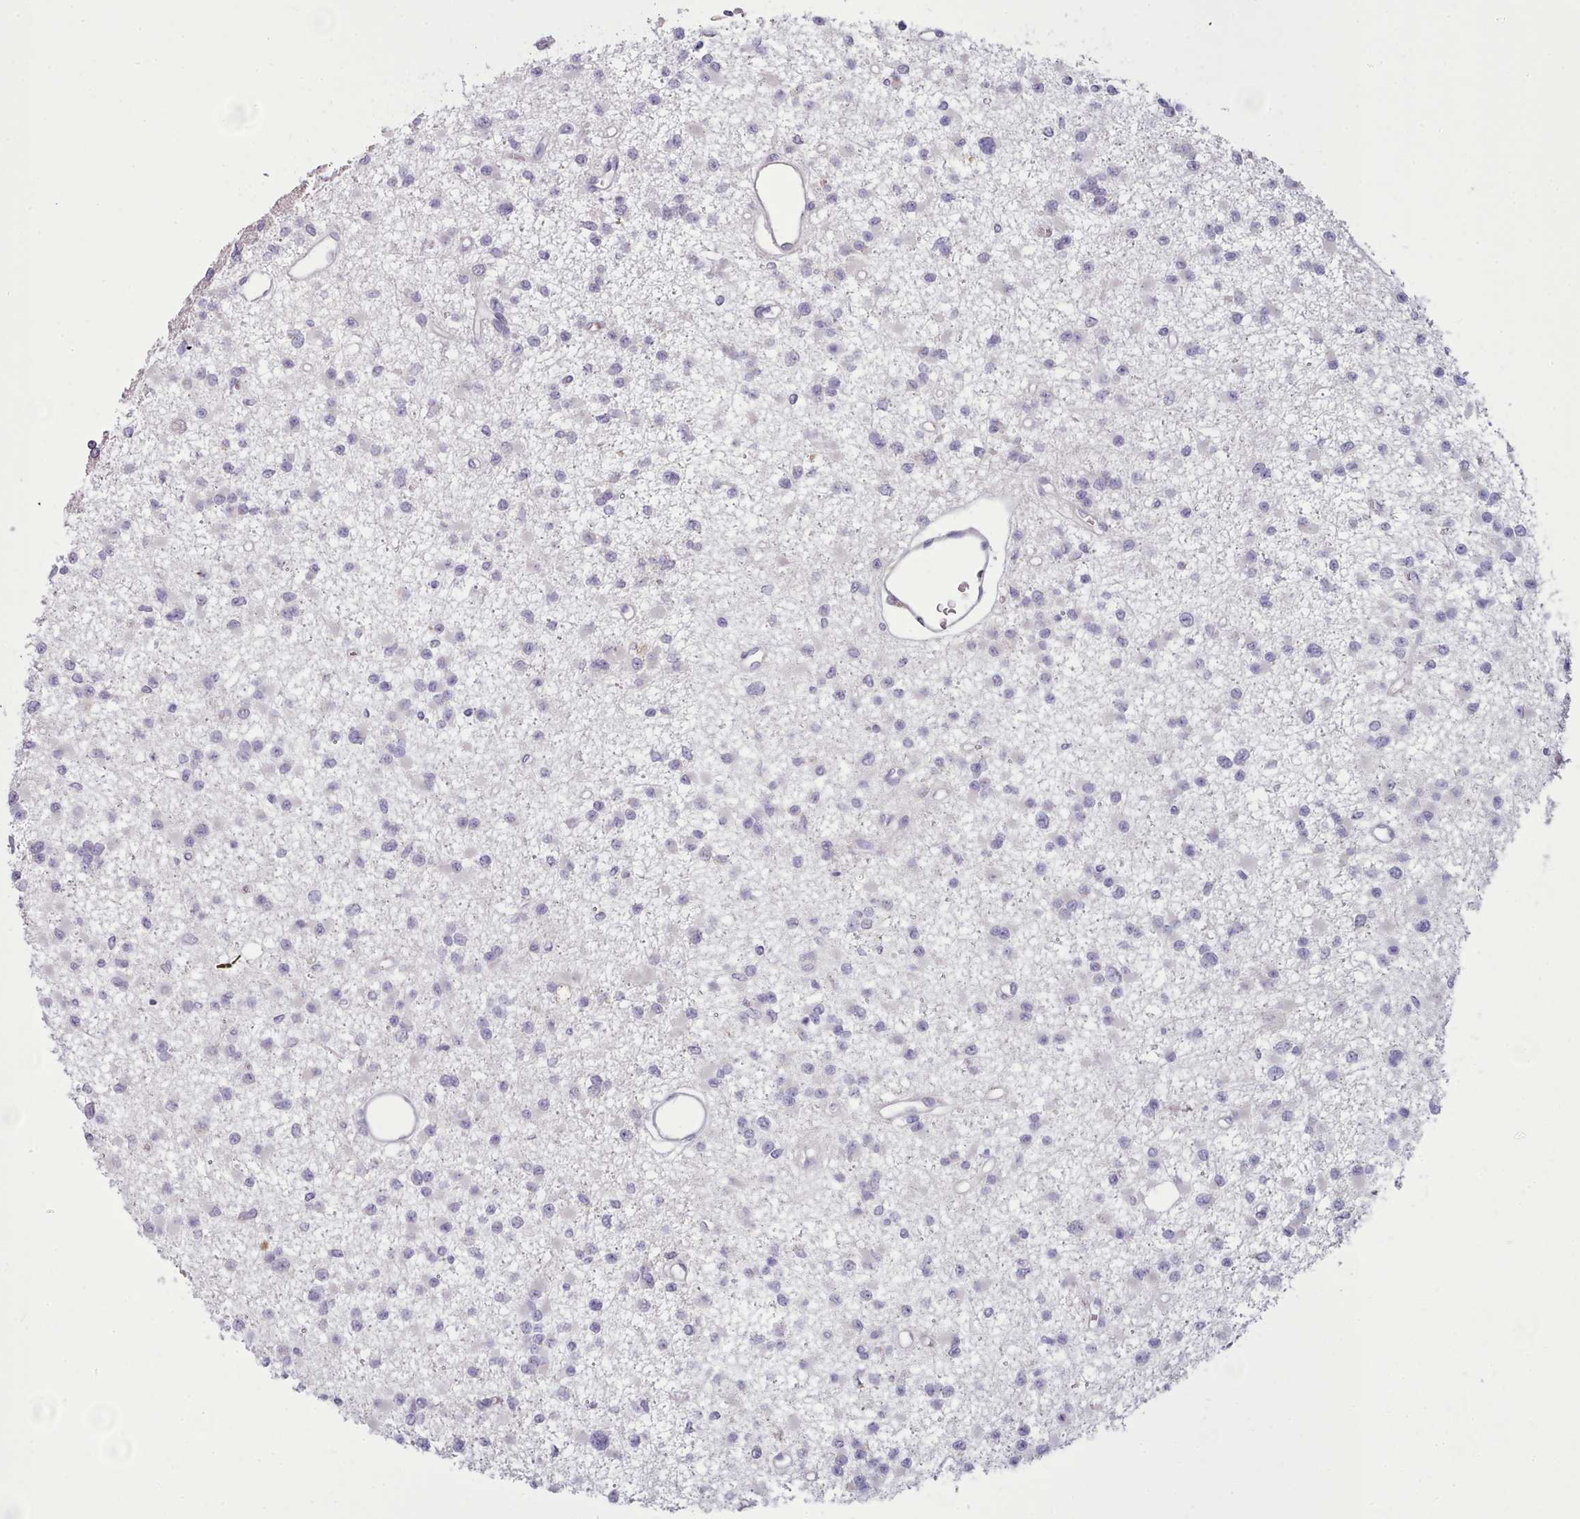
{"staining": {"intensity": "negative", "quantity": "none", "location": "none"}, "tissue": "glioma", "cell_type": "Tumor cells", "image_type": "cancer", "snomed": [{"axis": "morphology", "description": "Glioma, malignant, Low grade"}, {"axis": "topography", "description": "Brain"}], "caption": "Micrograph shows no protein expression in tumor cells of glioma tissue.", "gene": "MYRFL", "patient": {"sex": "female", "age": 22}}